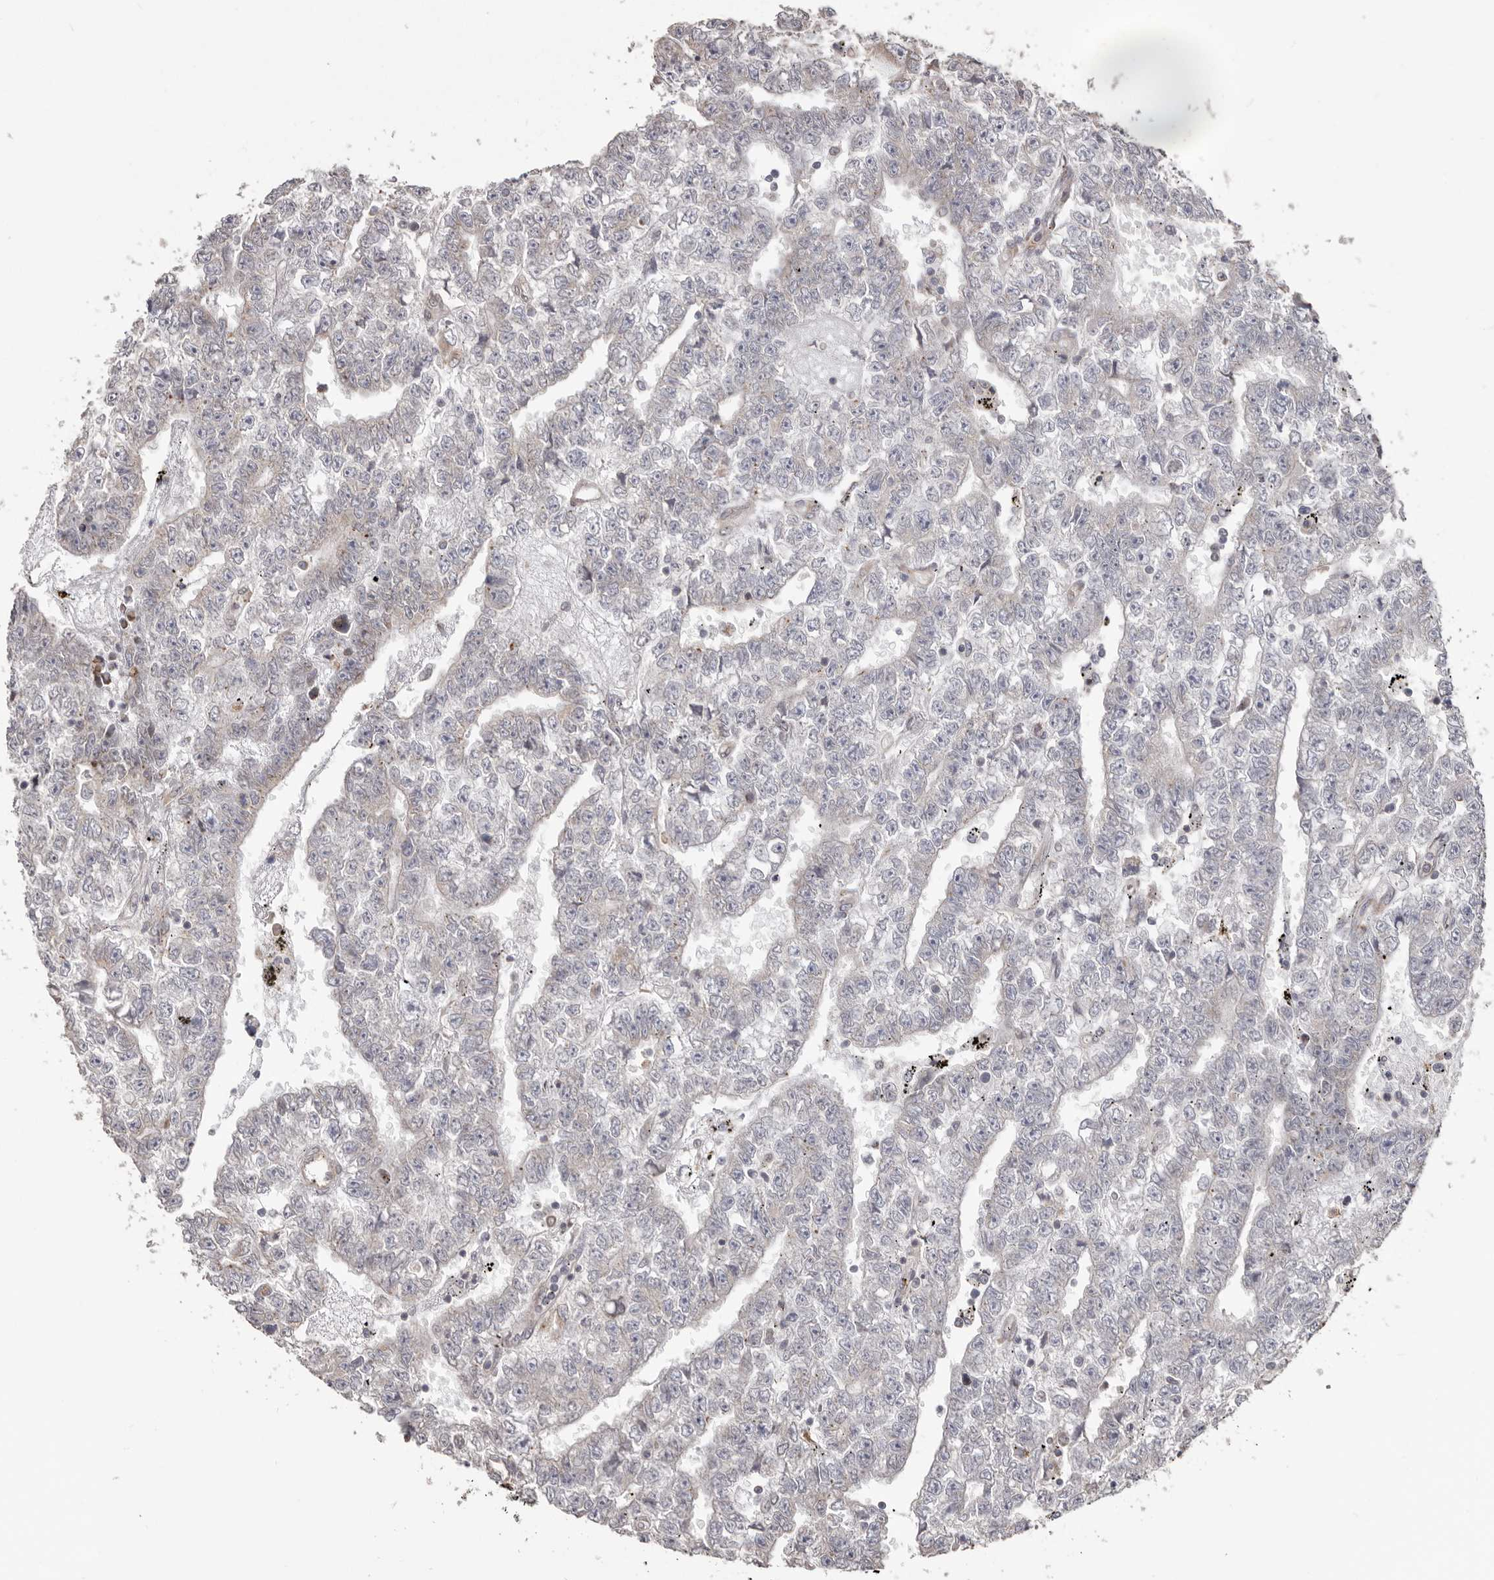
{"staining": {"intensity": "negative", "quantity": "none", "location": "none"}, "tissue": "testis cancer", "cell_type": "Tumor cells", "image_type": "cancer", "snomed": [{"axis": "morphology", "description": "Carcinoma, Embryonal, NOS"}, {"axis": "topography", "description": "Testis"}], "caption": "IHC of testis cancer displays no positivity in tumor cells.", "gene": "NUP43", "patient": {"sex": "male", "age": 25}}